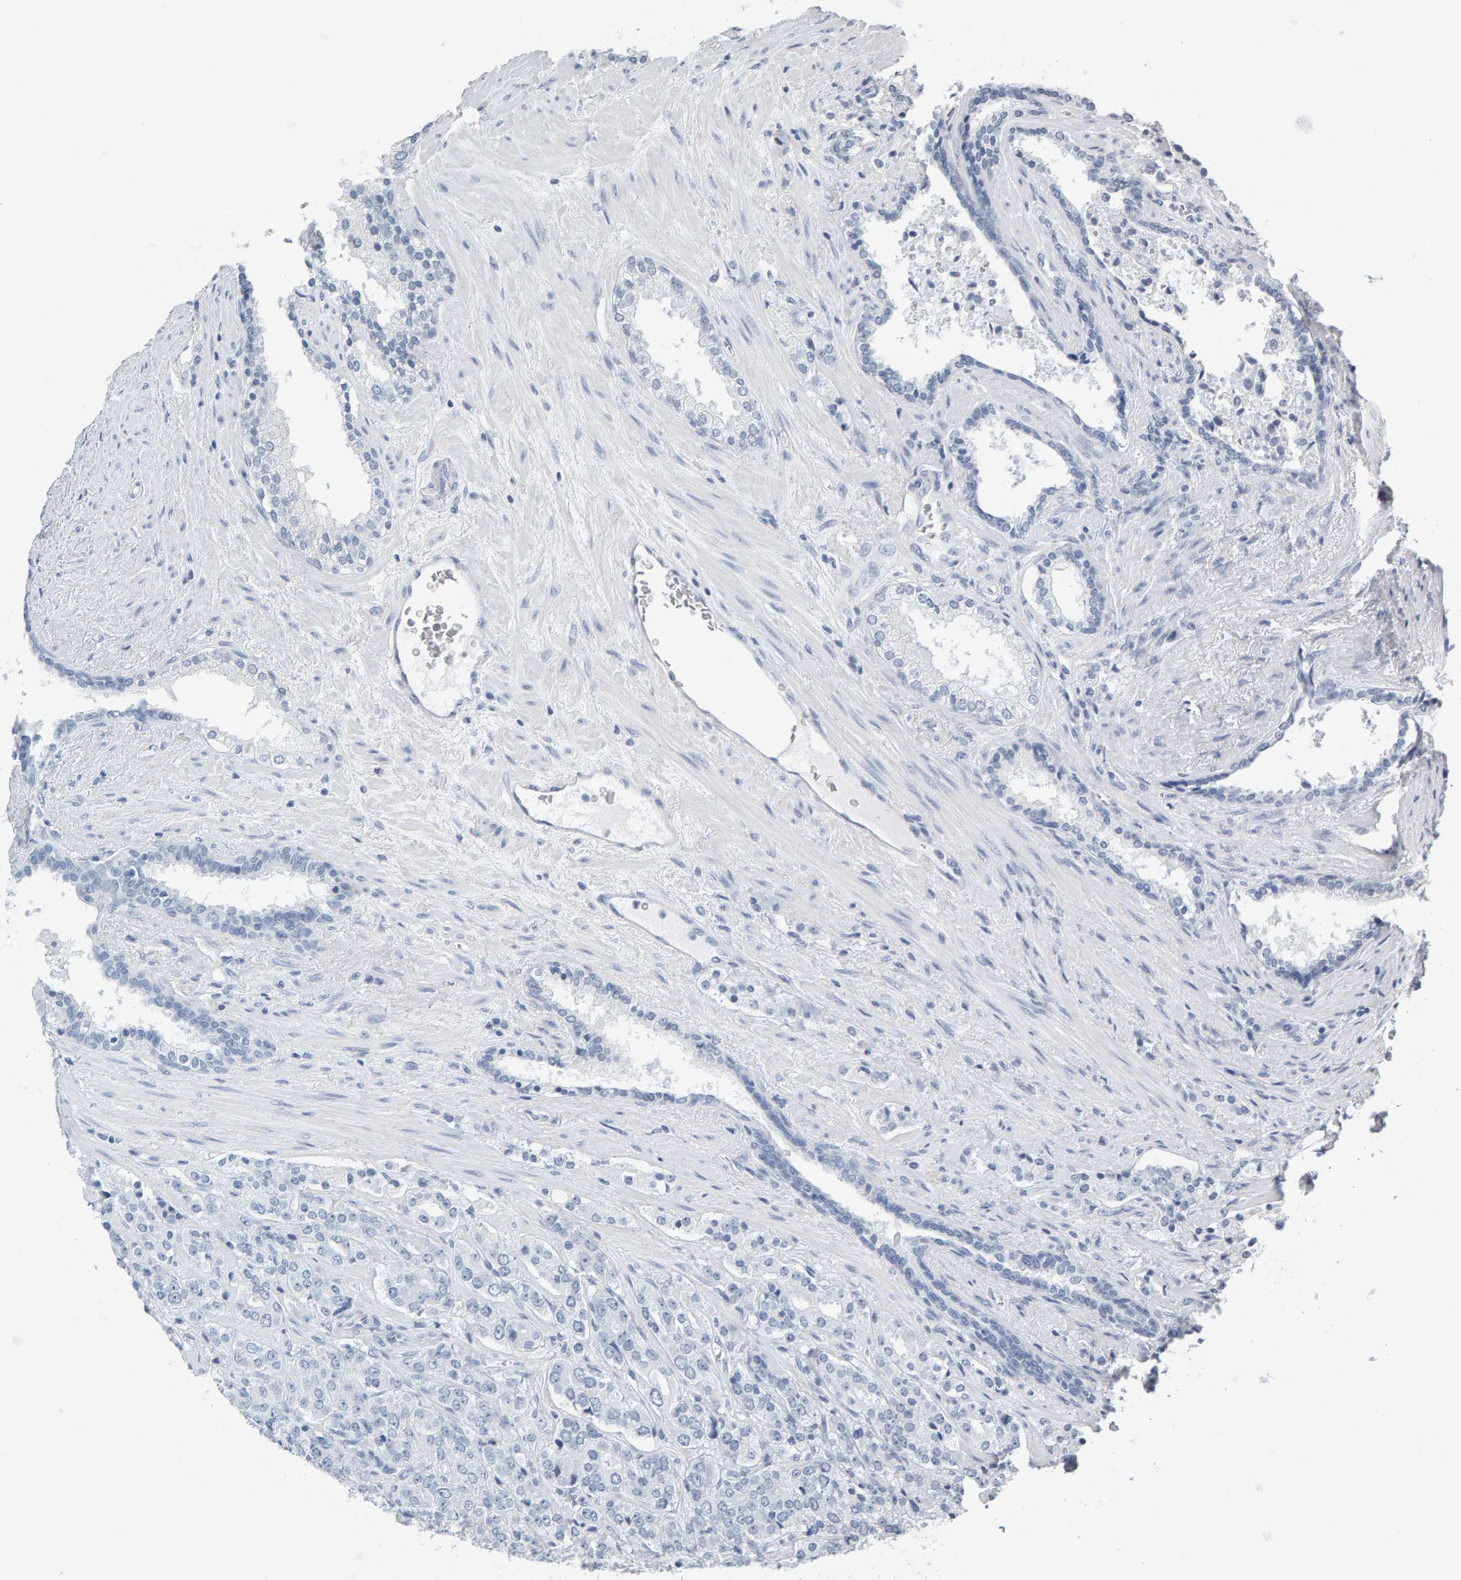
{"staining": {"intensity": "negative", "quantity": "none", "location": "none"}, "tissue": "prostate cancer", "cell_type": "Tumor cells", "image_type": "cancer", "snomed": [{"axis": "morphology", "description": "Adenocarcinoma, High grade"}, {"axis": "topography", "description": "Prostate"}], "caption": "Immunohistochemistry (IHC) histopathology image of neoplastic tissue: human prostate cancer stained with DAB (3,3'-diaminobenzidine) reveals no significant protein expression in tumor cells.", "gene": "SPACA3", "patient": {"sex": "male", "age": 71}}